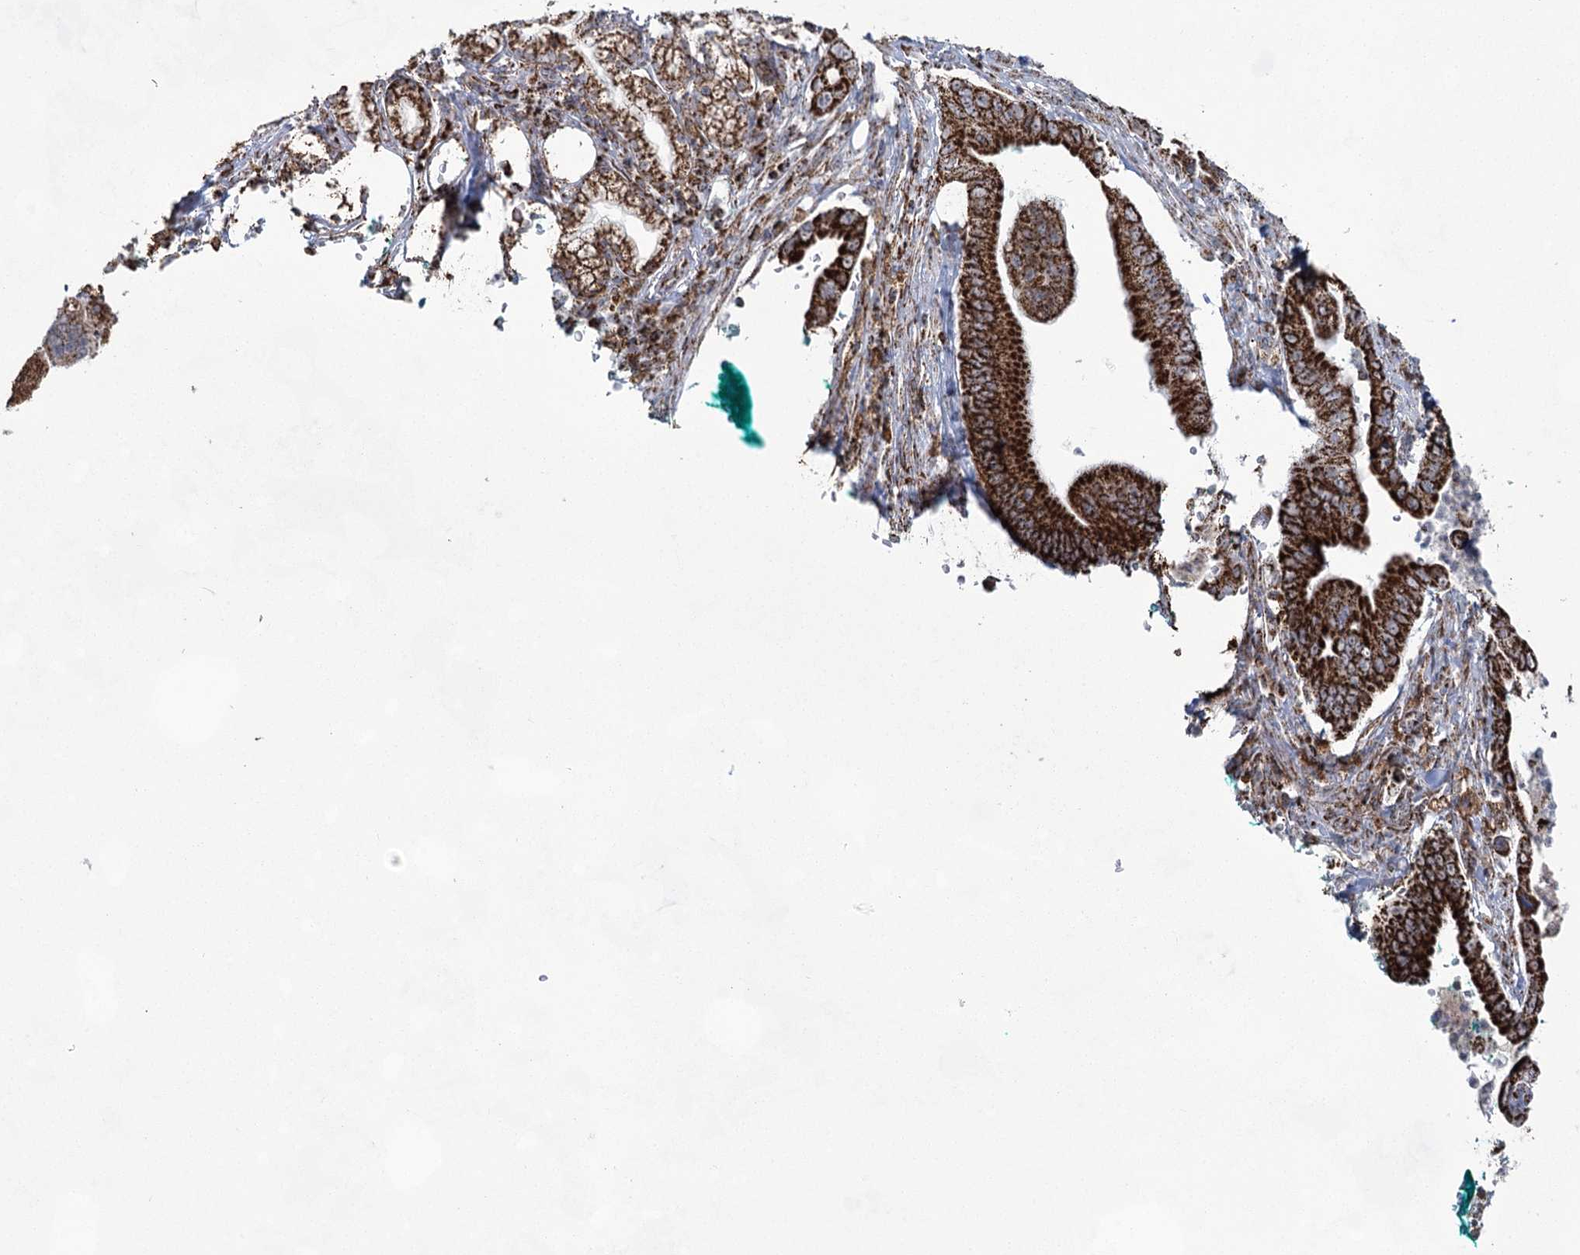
{"staining": {"intensity": "strong", "quantity": ">75%", "location": "cytoplasmic/membranous"}, "tissue": "pancreatic cancer", "cell_type": "Tumor cells", "image_type": "cancer", "snomed": [{"axis": "morphology", "description": "Adenocarcinoma, NOS"}, {"axis": "topography", "description": "Pancreas"}], "caption": "Protein staining demonstrates strong cytoplasmic/membranous positivity in about >75% of tumor cells in pancreatic cancer. Using DAB (brown) and hematoxylin (blue) stains, captured at high magnification using brightfield microscopy.", "gene": "CWF19L1", "patient": {"sex": "male", "age": 78}}